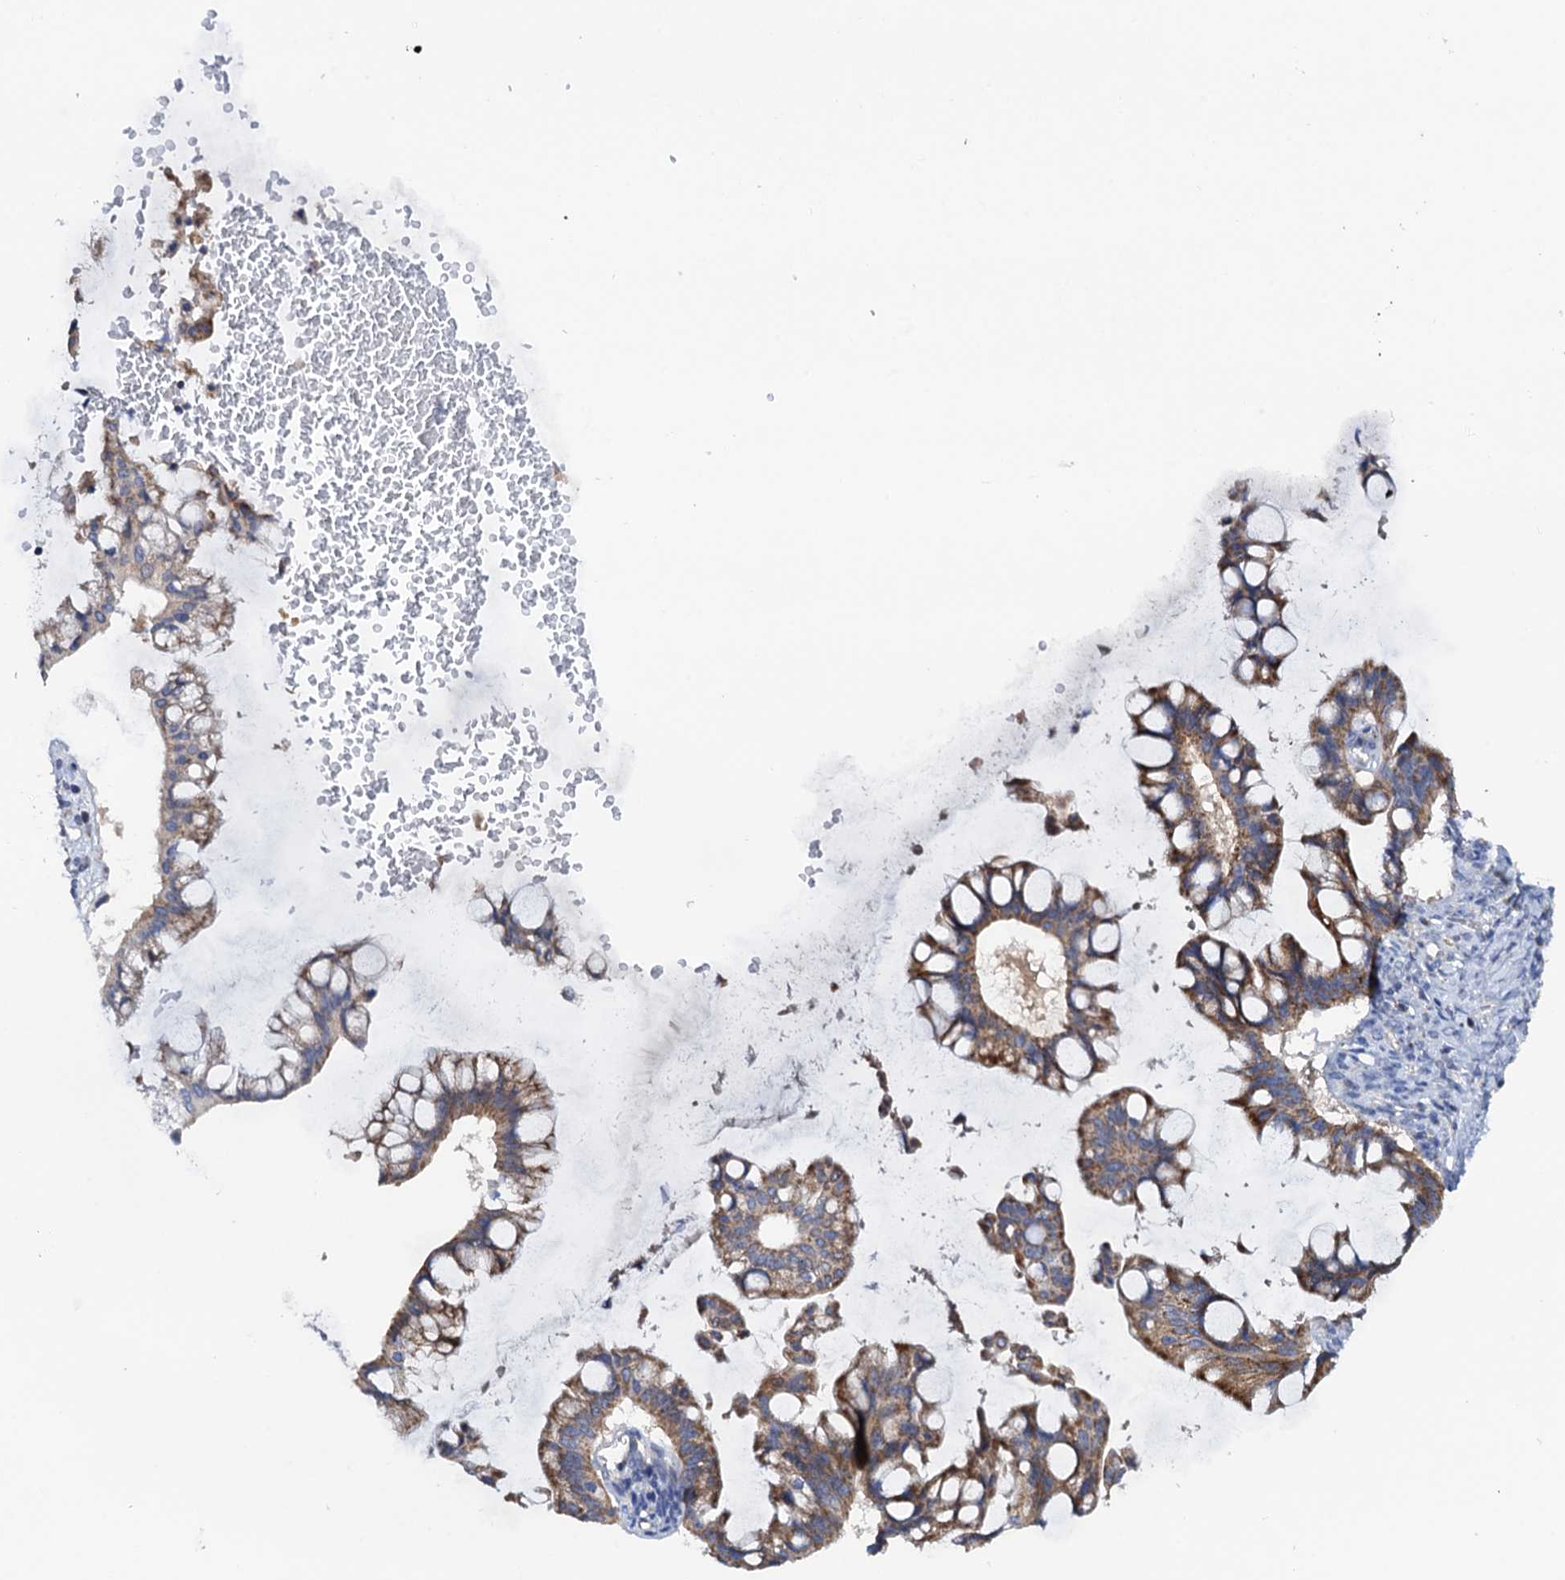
{"staining": {"intensity": "moderate", "quantity": ">75%", "location": "cytoplasmic/membranous"}, "tissue": "ovarian cancer", "cell_type": "Tumor cells", "image_type": "cancer", "snomed": [{"axis": "morphology", "description": "Cystadenocarcinoma, mucinous, NOS"}, {"axis": "topography", "description": "Ovary"}], "caption": "DAB (3,3'-diaminobenzidine) immunohistochemical staining of human ovarian cancer (mucinous cystadenocarcinoma) displays moderate cytoplasmic/membranous protein staining in about >75% of tumor cells.", "gene": "MRPL48", "patient": {"sex": "female", "age": 73}}